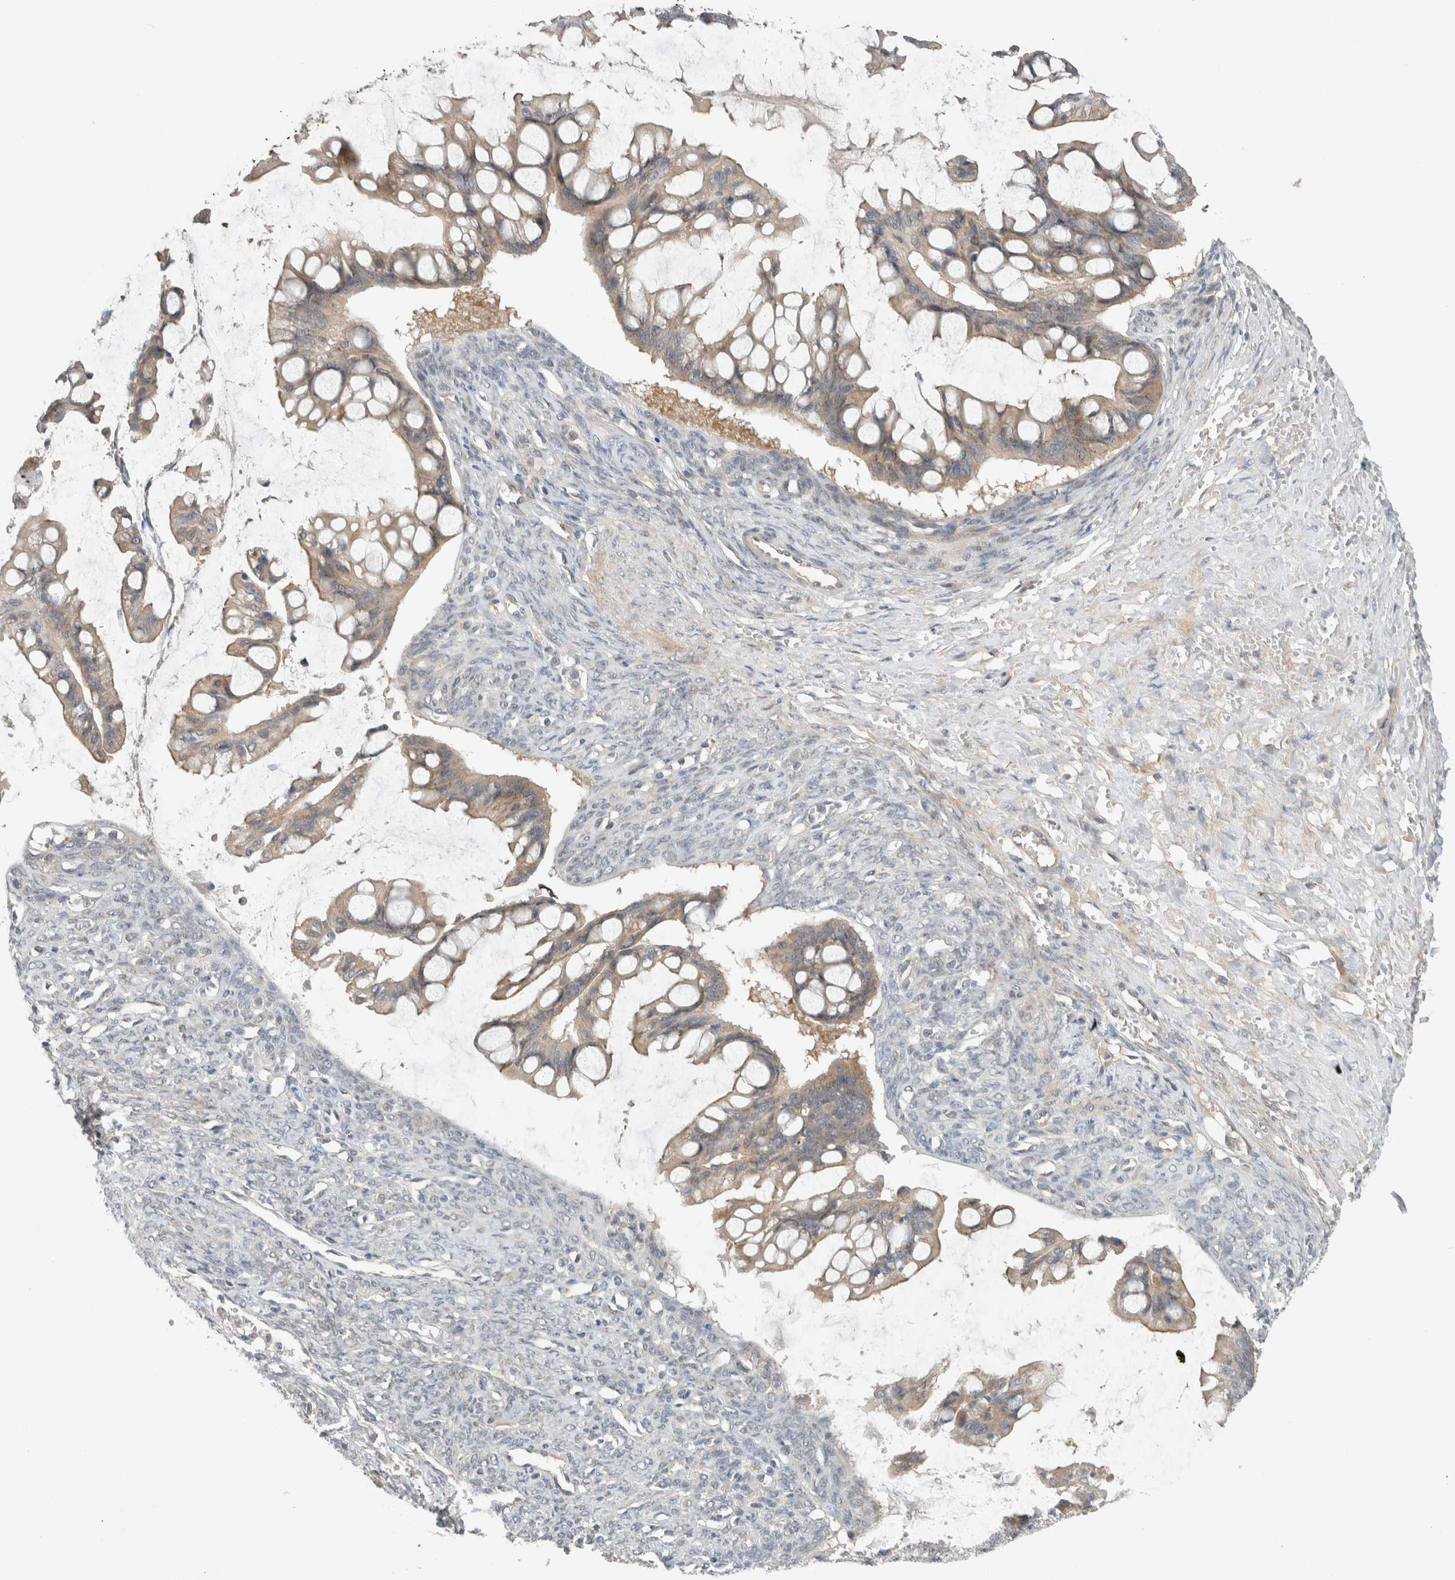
{"staining": {"intensity": "weak", "quantity": "<25%", "location": "cytoplasmic/membranous"}, "tissue": "ovarian cancer", "cell_type": "Tumor cells", "image_type": "cancer", "snomed": [{"axis": "morphology", "description": "Cystadenocarcinoma, mucinous, NOS"}, {"axis": "topography", "description": "Ovary"}], "caption": "DAB (3,3'-diaminobenzidine) immunohistochemical staining of human ovarian cancer (mucinous cystadenocarcinoma) exhibits no significant staining in tumor cells. (DAB immunohistochemistry (IHC) visualized using brightfield microscopy, high magnification).", "gene": "ERCC6L2", "patient": {"sex": "female", "age": 73}}